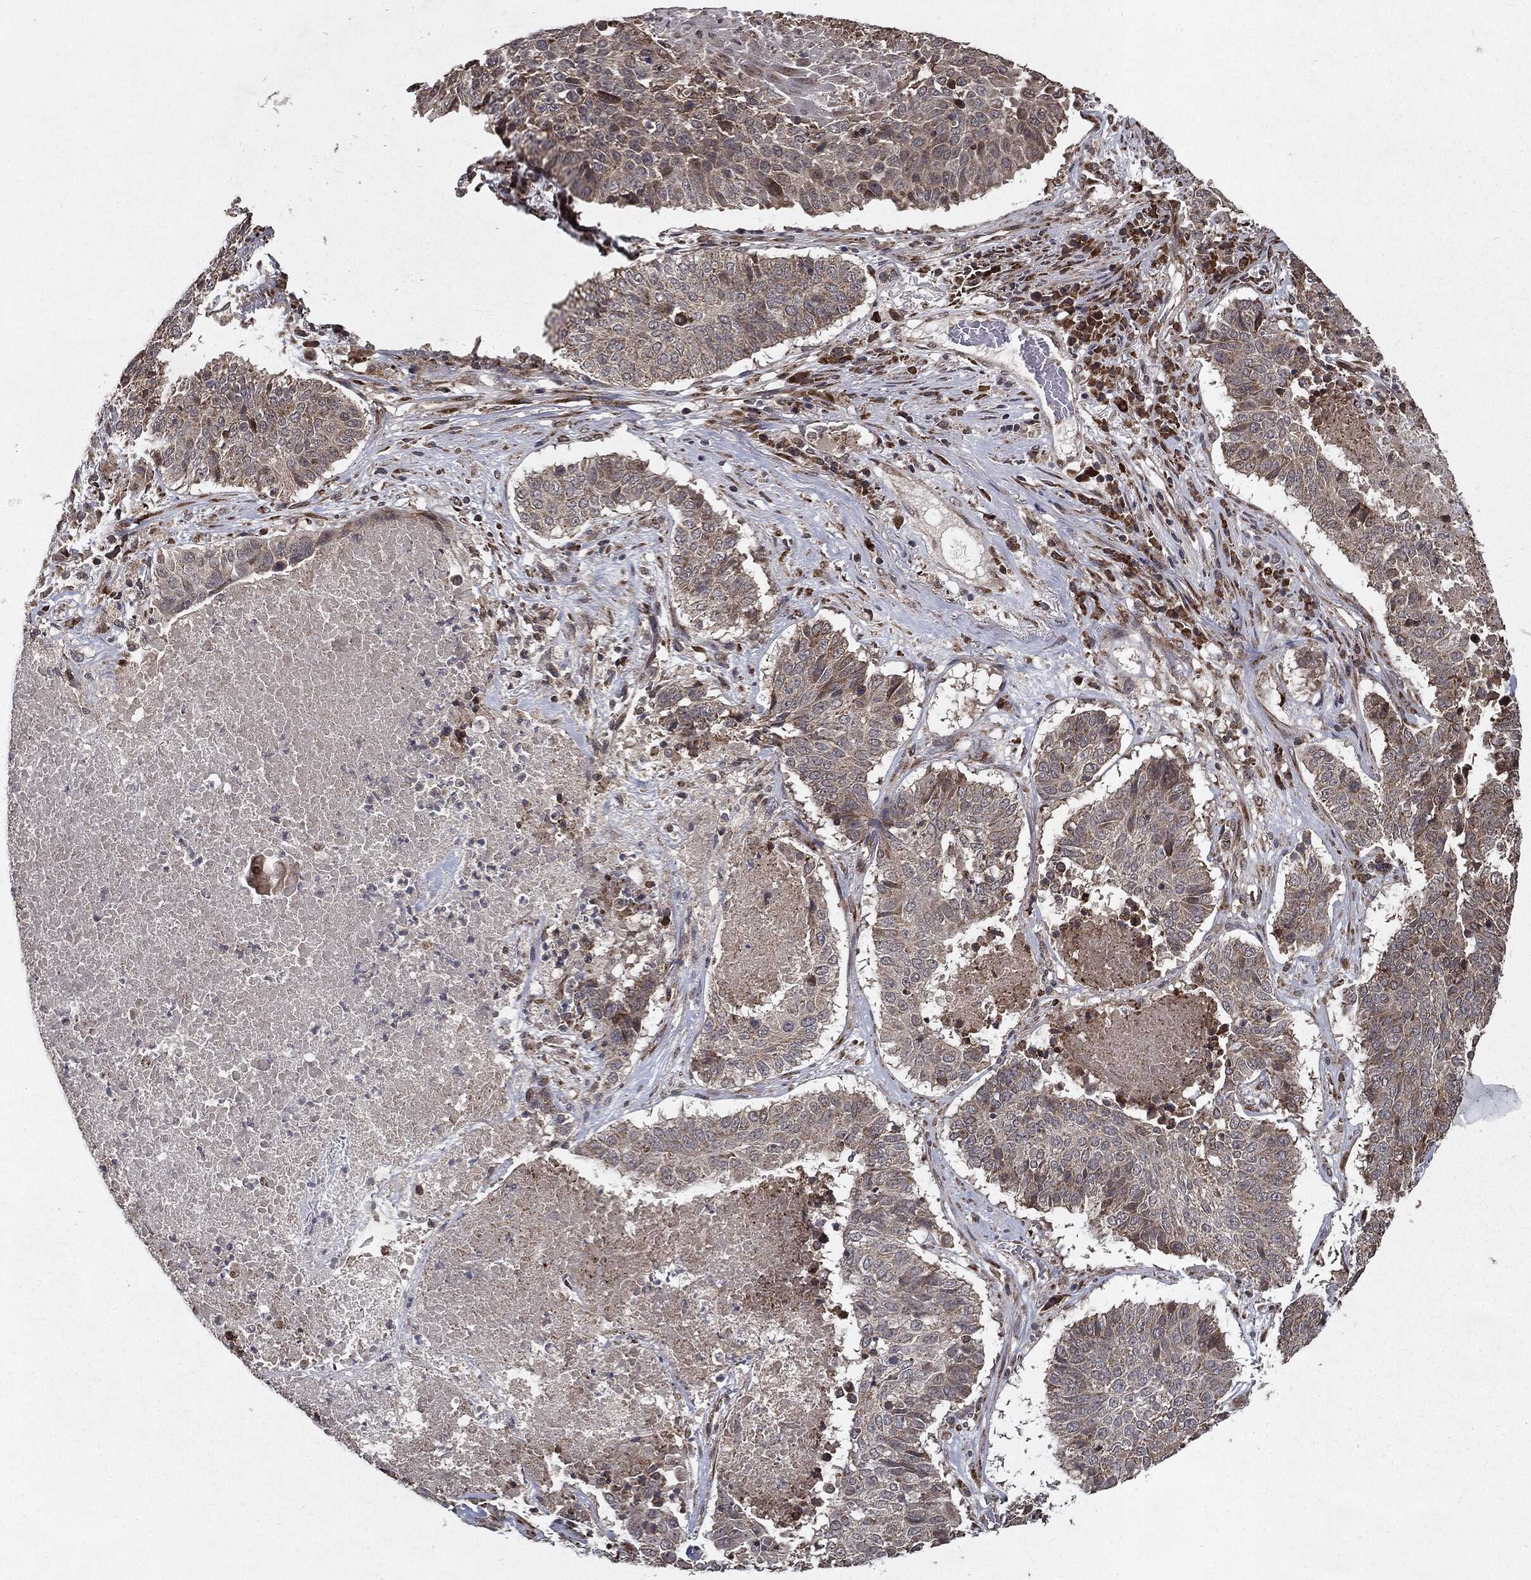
{"staining": {"intensity": "weak", "quantity": "<25%", "location": "cytoplasmic/membranous"}, "tissue": "lung cancer", "cell_type": "Tumor cells", "image_type": "cancer", "snomed": [{"axis": "morphology", "description": "Squamous cell carcinoma, NOS"}, {"axis": "topography", "description": "Lung"}], "caption": "An image of lung squamous cell carcinoma stained for a protein reveals no brown staining in tumor cells.", "gene": "HDAC5", "patient": {"sex": "male", "age": 64}}